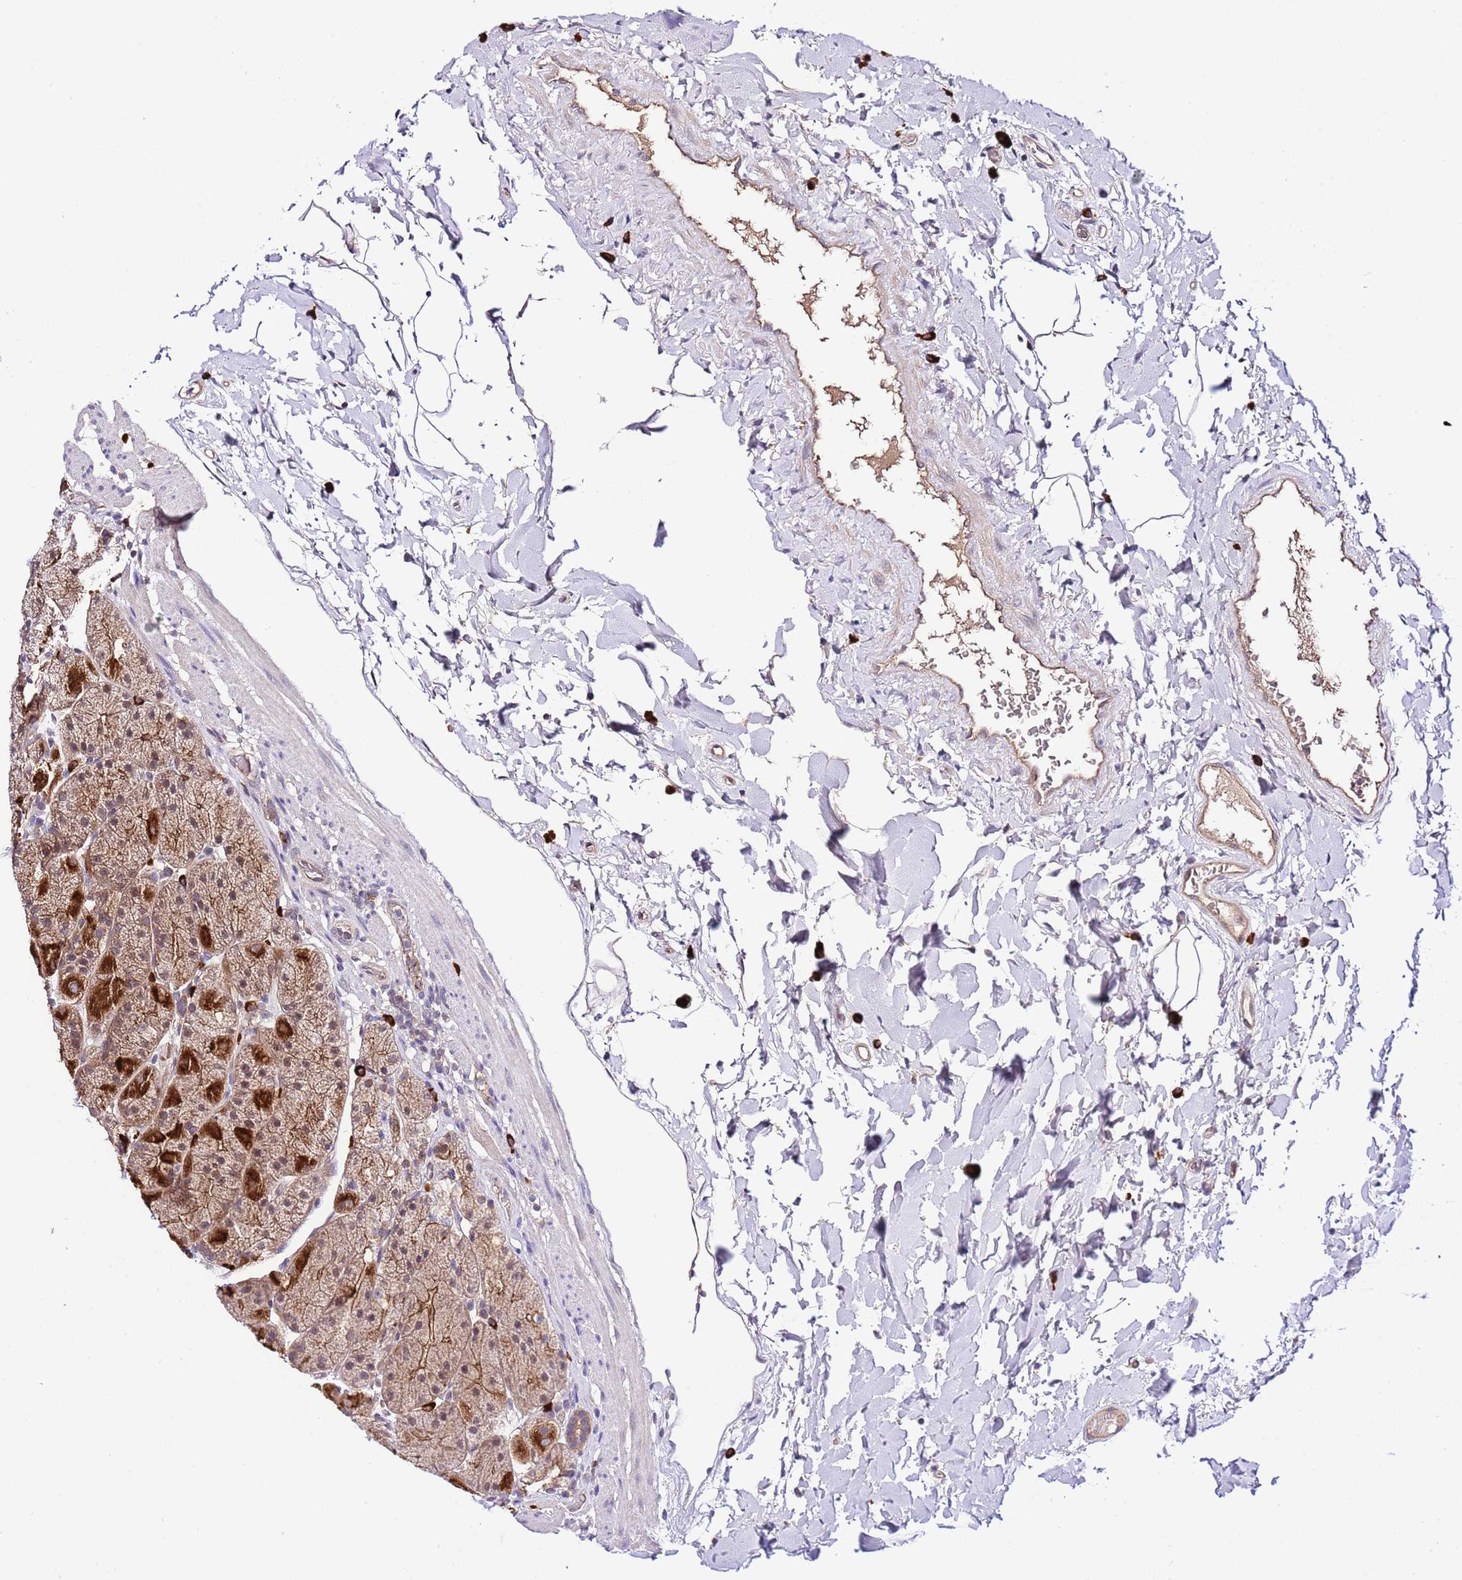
{"staining": {"intensity": "strong", "quantity": ">75%", "location": "cytoplasmic/membranous"}, "tissue": "stomach", "cell_type": "Glandular cells", "image_type": "normal", "snomed": [{"axis": "morphology", "description": "Normal tissue, NOS"}, {"axis": "topography", "description": "Stomach, upper"}, {"axis": "topography", "description": "Stomach, lower"}], "caption": "Stomach stained with a protein marker exhibits strong staining in glandular cells.", "gene": "DONSON", "patient": {"sex": "male", "age": 67}}